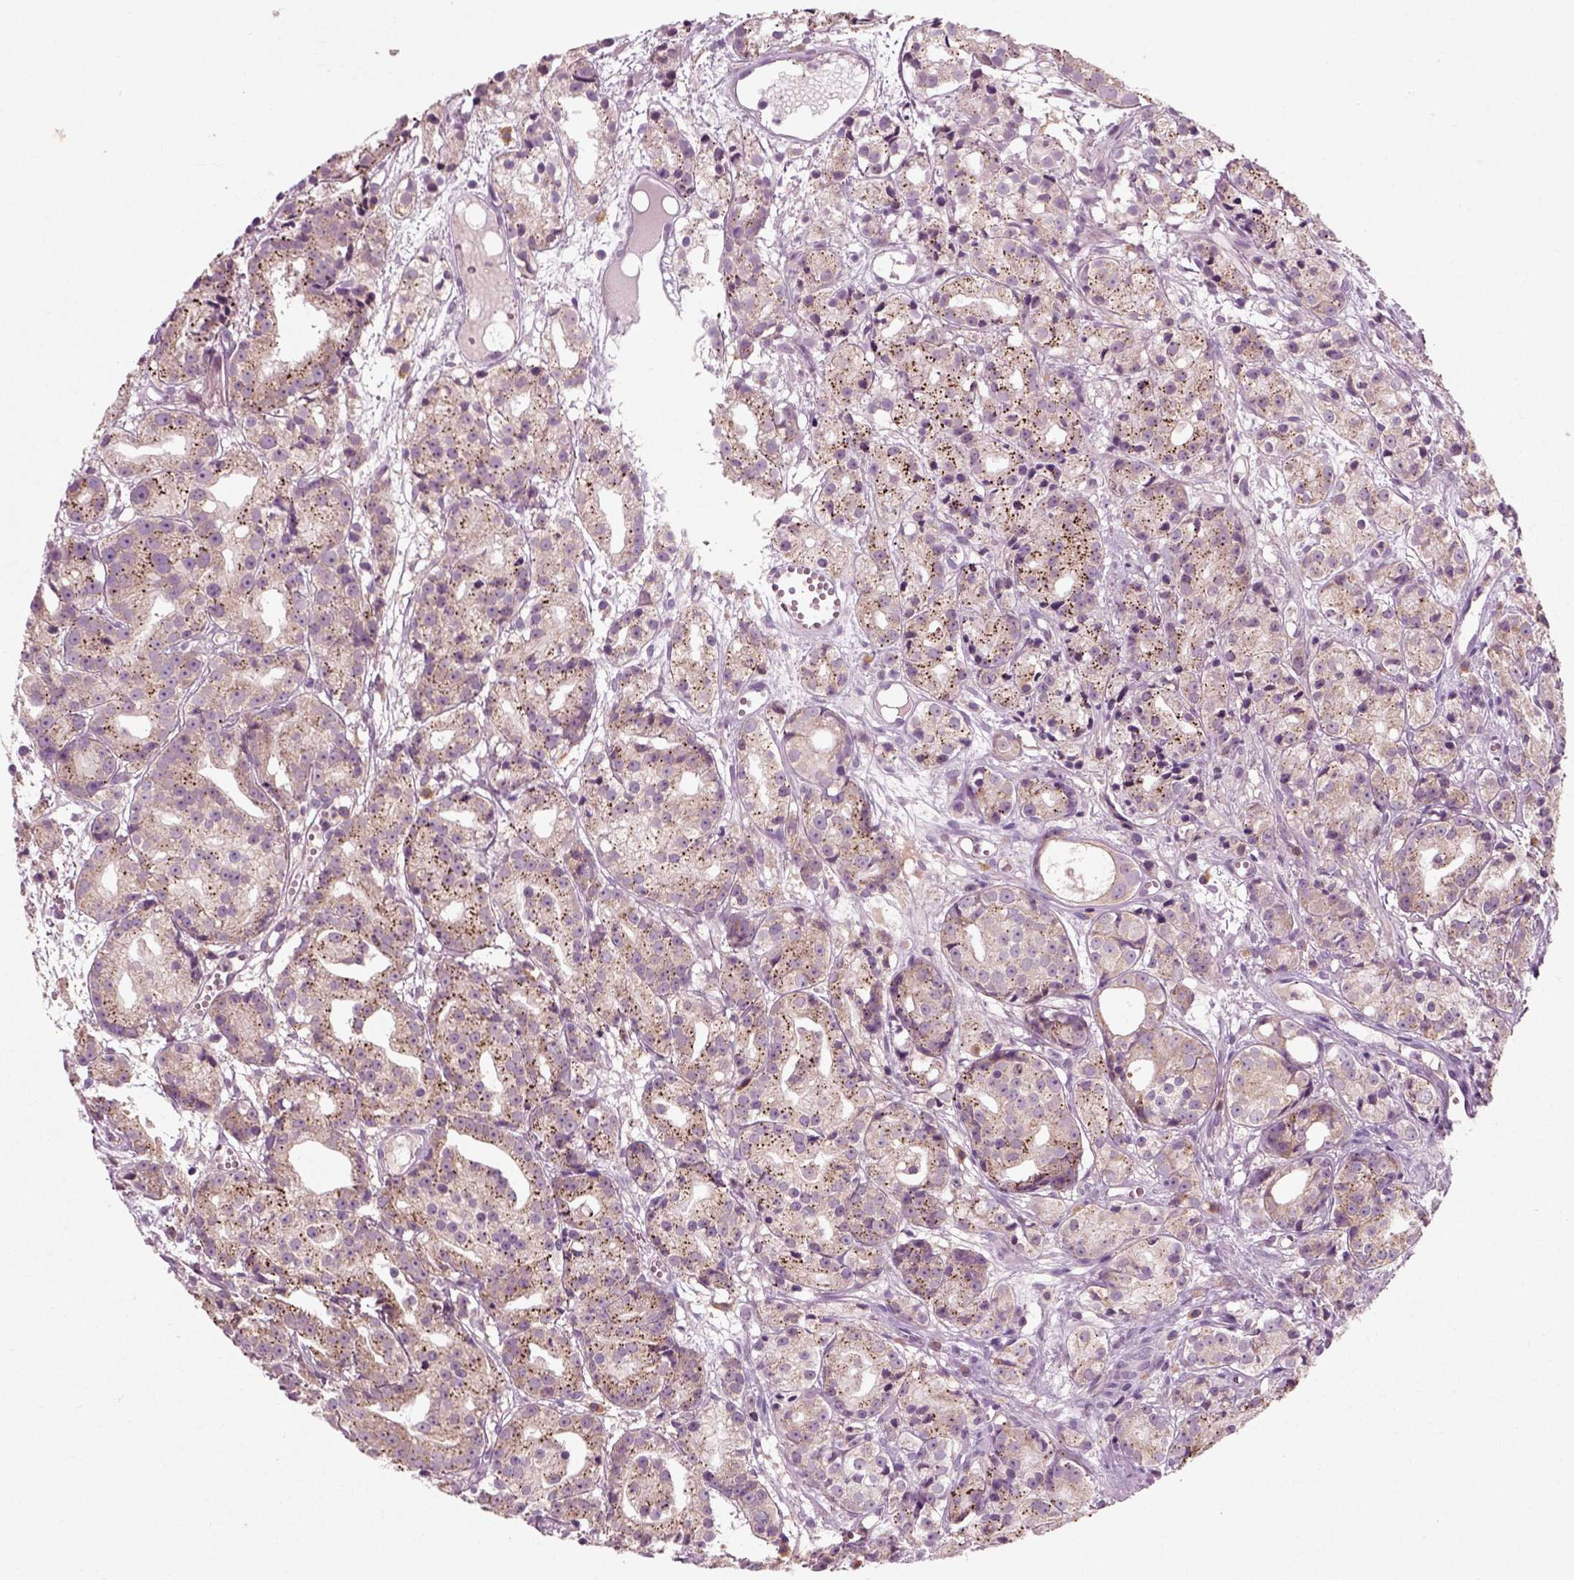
{"staining": {"intensity": "weak", "quantity": ">75%", "location": "cytoplasmic/membranous"}, "tissue": "prostate cancer", "cell_type": "Tumor cells", "image_type": "cancer", "snomed": [{"axis": "morphology", "description": "Adenocarcinoma, Medium grade"}, {"axis": "topography", "description": "Prostate"}], "caption": "IHC histopathology image of prostate cancer stained for a protein (brown), which exhibits low levels of weak cytoplasmic/membranous positivity in about >75% of tumor cells.", "gene": "RND2", "patient": {"sex": "male", "age": 74}}